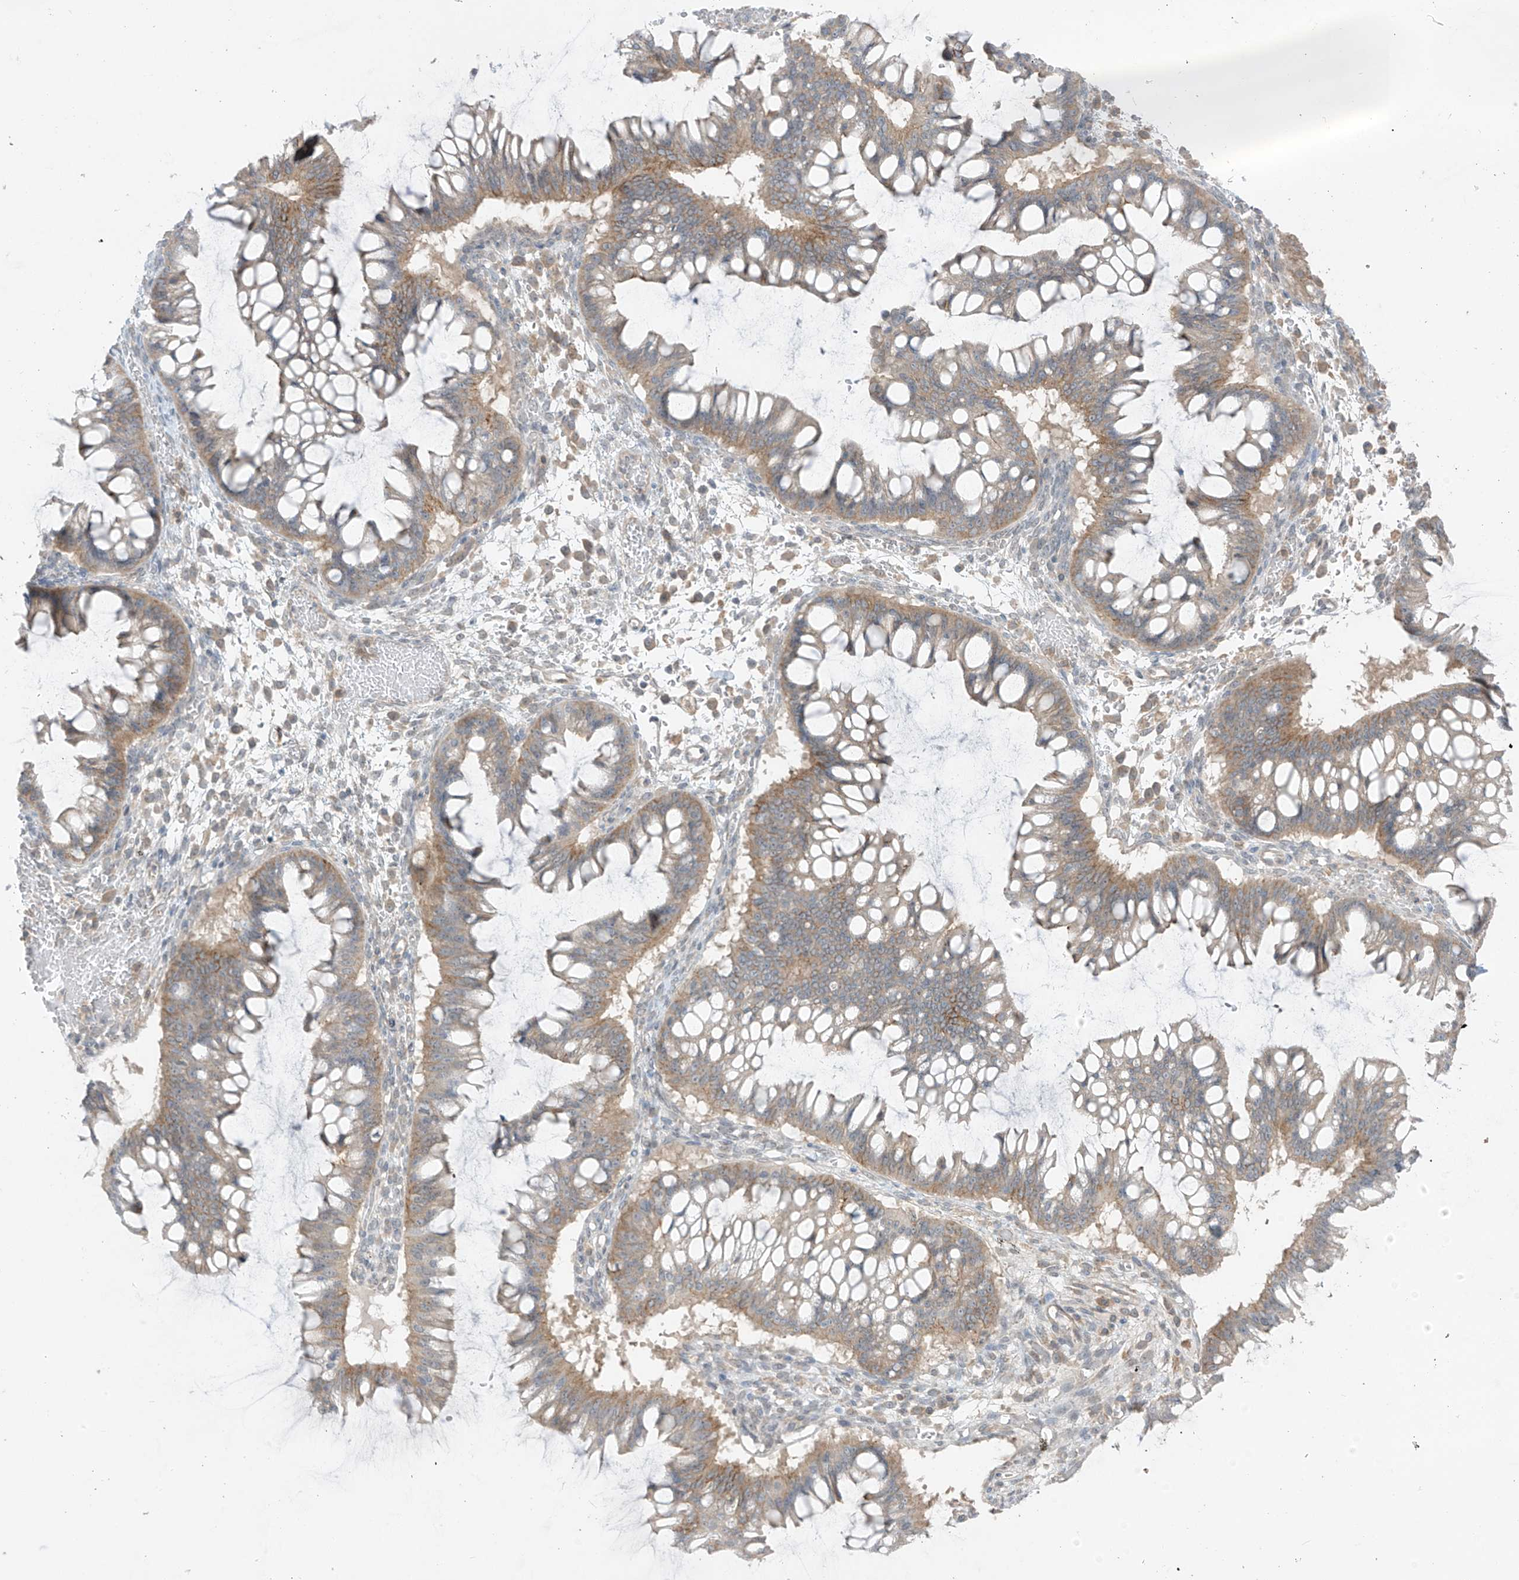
{"staining": {"intensity": "weak", "quantity": "25%-75%", "location": "cytoplasmic/membranous"}, "tissue": "ovarian cancer", "cell_type": "Tumor cells", "image_type": "cancer", "snomed": [{"axis": "morphology", "description": "Cystadenocarcinoma, mucinous, NOS"}, {"axis": "topography", "description": "Ovary"}], "caption": "The histopathology image exhibits a brown stain indicating the presence of a protein in the cytoplasmic/membranous of tumor cells in ovarian mucinous cystadenocarcinoma.", "gene": "ANGEL2", "patient": {"sex": "female", "age": 73}}